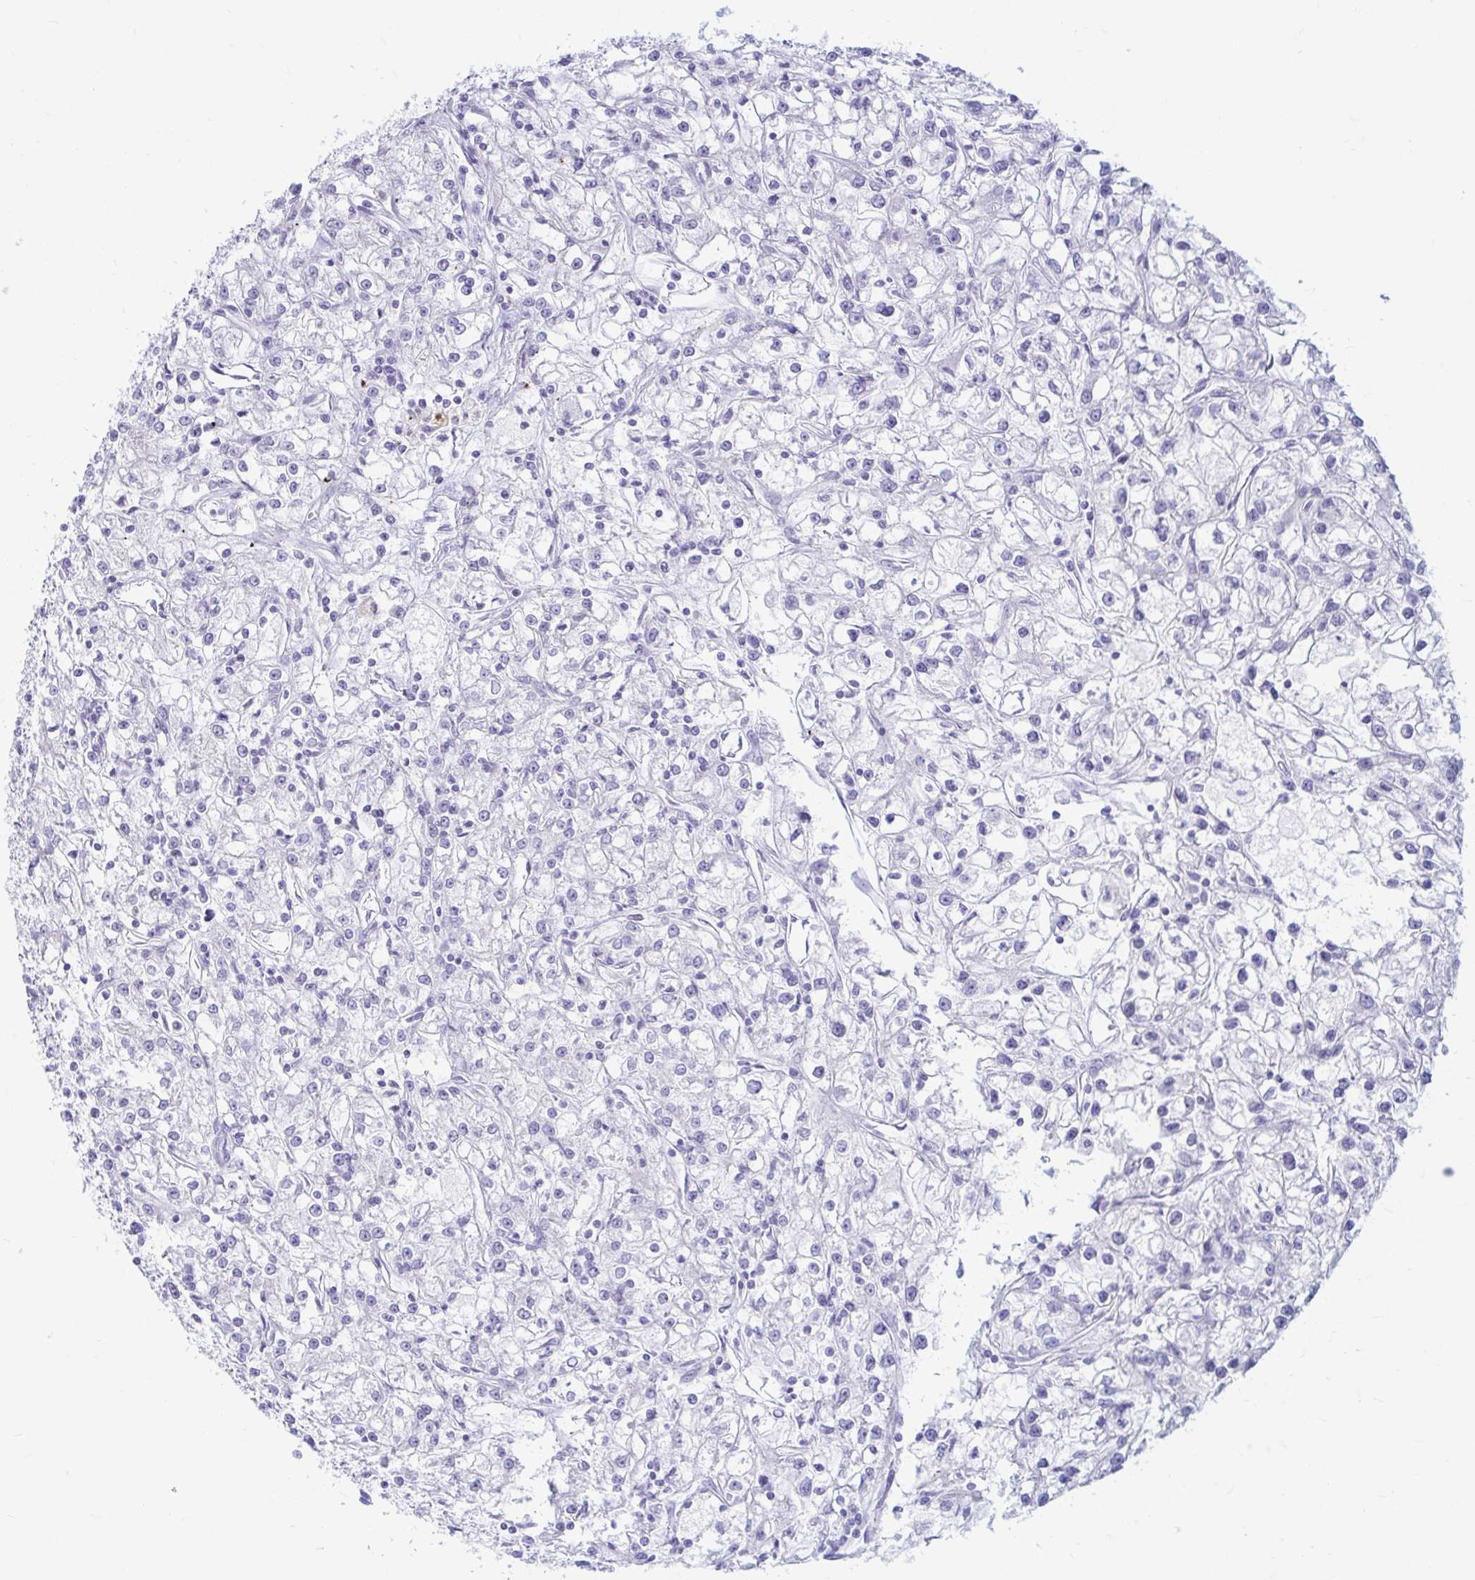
{"staining": {"intensity": "negative", "quantity": "none", "location": "none"}, "tissue": "renal cancer", "cell_type": "Tumor cells", "image_type": "cancer", "snomed": [{"axis": "morphology", "description": "Adenocarcinoma, NOS"}, {"axis": "topography", "description": "Kidney"}], "caption": "High power microscopy histopathology image of an IHC micrograph of adenocarcinoma (renal), revealing no significant staining in tumor cells.", "gene": "ERICH6", "patient": {"sex": "female", "age": 59}}